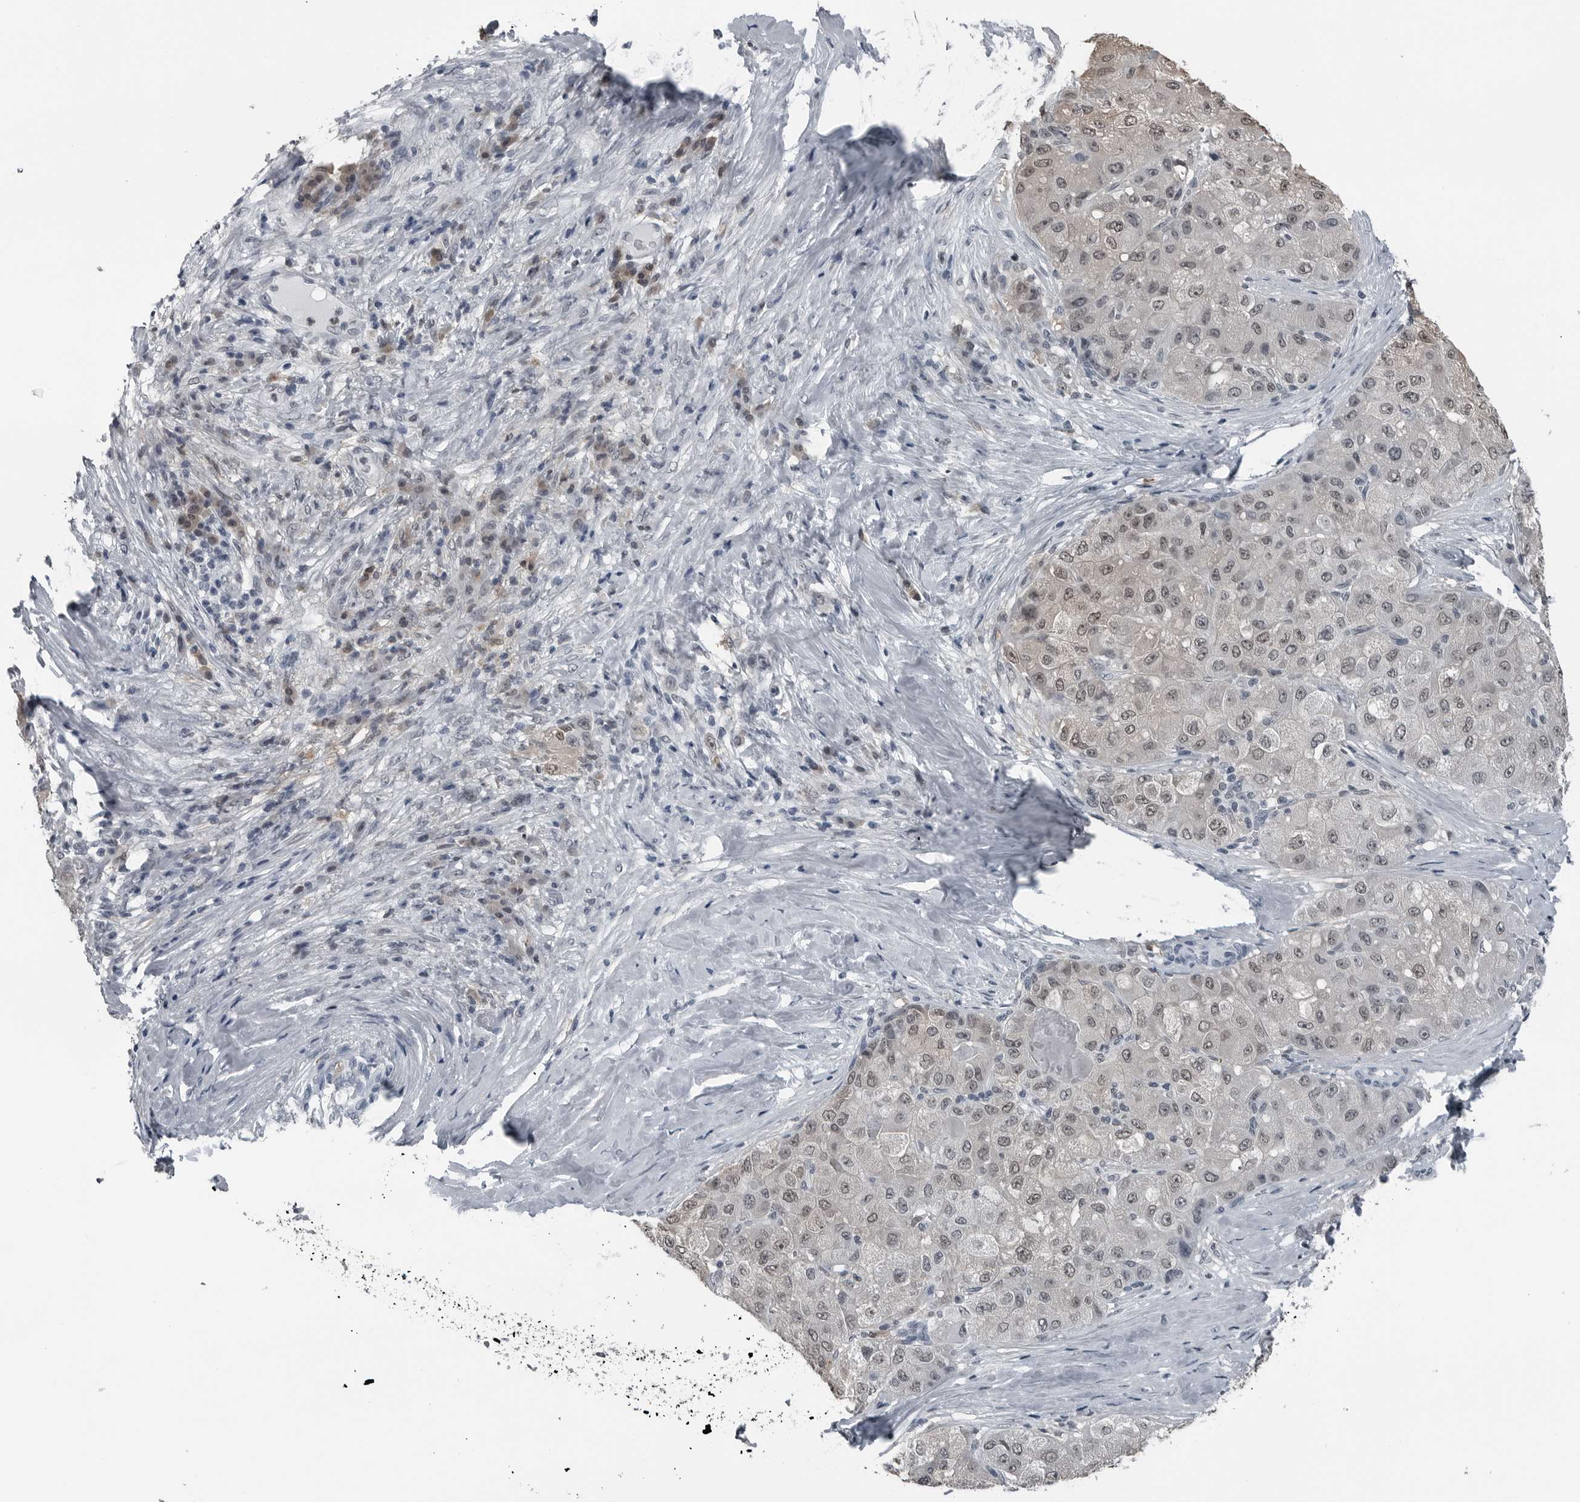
{"staining": {"intensity": "weak", "quantity": ">75%", "location": "nuclear"}, "tissue": "liver cancer", "cell_type": "Tumor cells", "image_type": "cancer", "snomed": [{"axis": "morphology", "description": "Carcinoma, Hepatocellular, NOS"}, {"axis": "topography", "description": "Liver"}], "caption": "Liver cancer stained with immunohistochemistry shows weak nuclear staining in approximately >75% of tumor cells. The staining is performed using DAB (3,3'-diaminobenzidine) brown chromogen to label protein expression. The nuclei are counter-stained blue using hematoxylin.", "gene": "AKR1A1", "patient": {"sex": "male", "age": 80}}